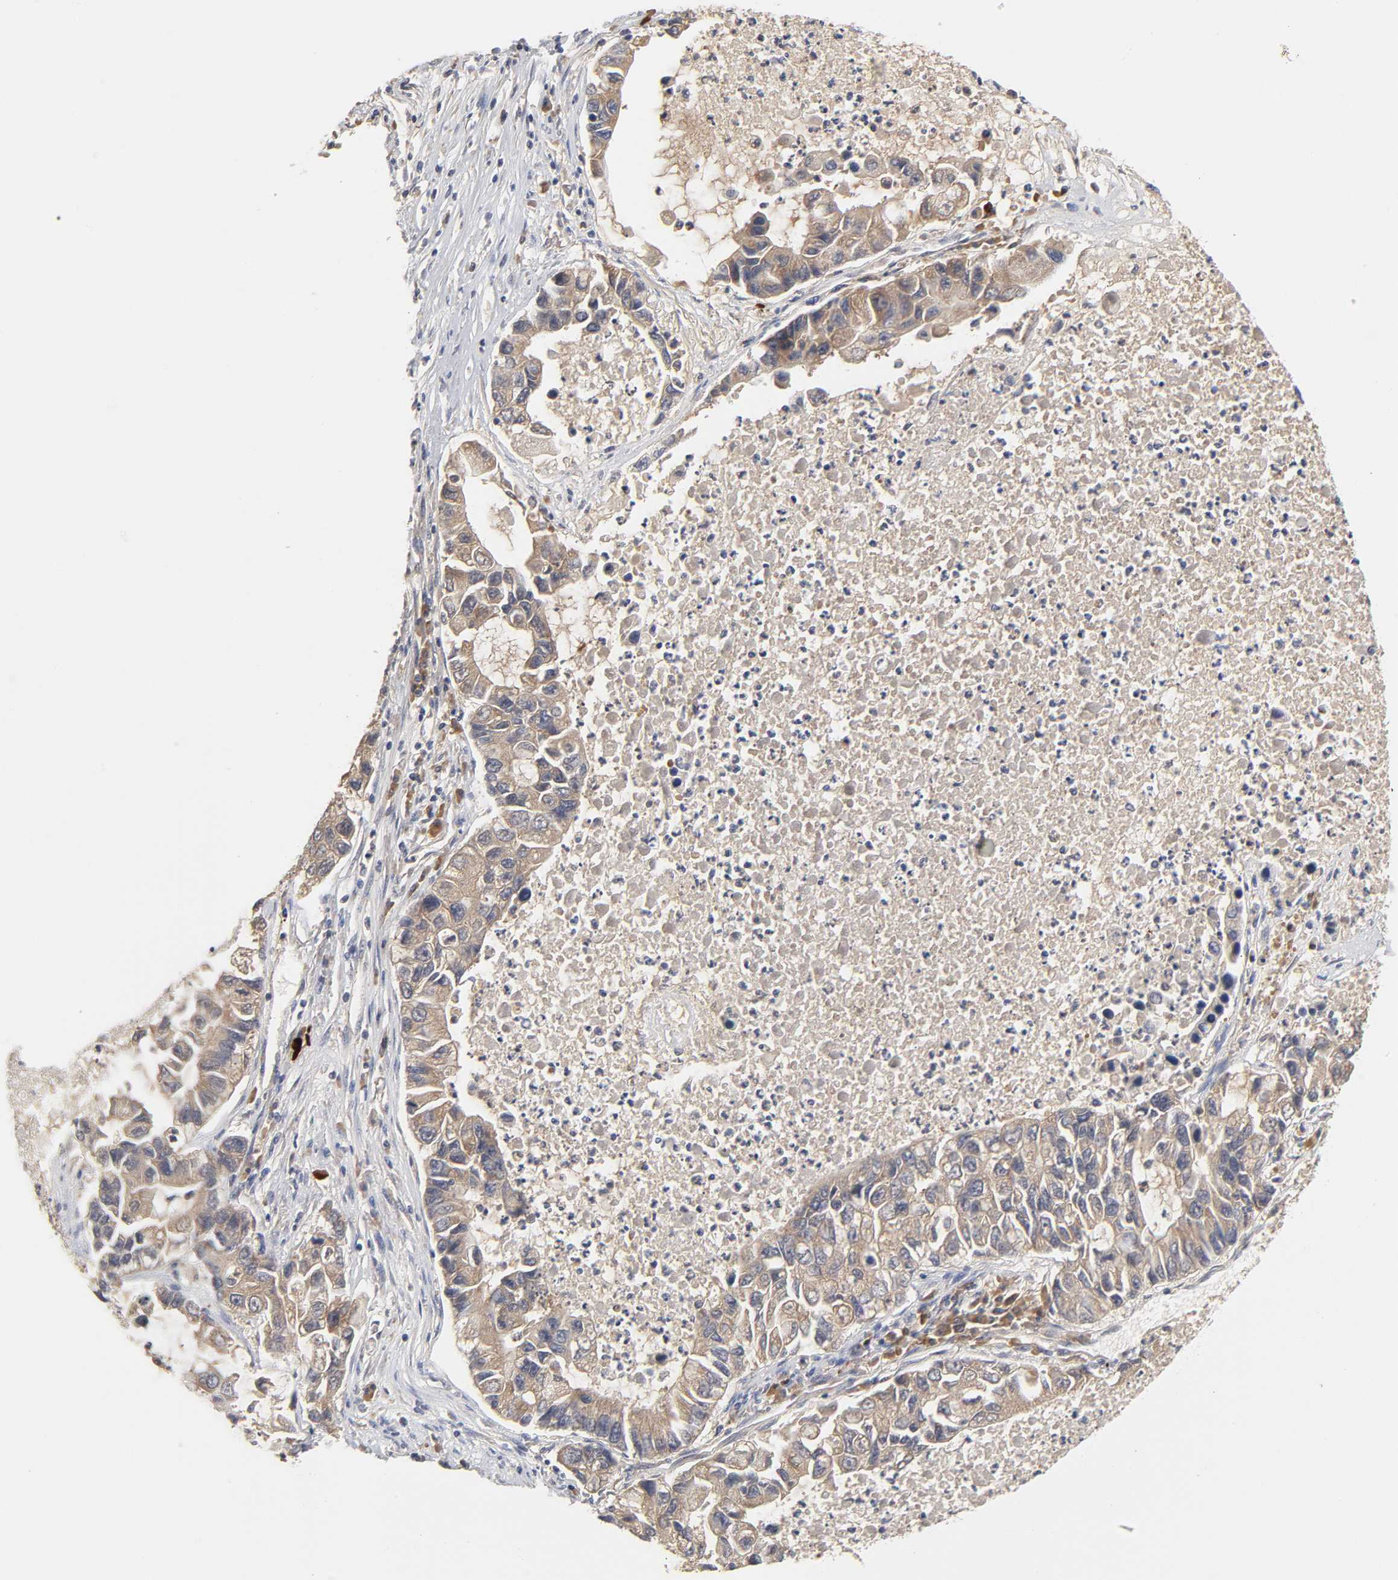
{"staining": {"intensity": "moderate", "quantity": ">75%", "location": "cytoplasmic/membranous"}, "tissue": "lung cancer", "cell_type": "Tumor cells", "image_type": "cancer", "snomed": [{"axis": "morphology", "description": "Adenocarcinoma, NOS"}, {"axis": "topography", "description": "Lung"}], "caption": "Immunohistochemistry (IHC) histopathology image of lung cancer (adenocarcinoma) stained for a protein (brown), which displays medium levels of moderate cytoplasmic/membranous staining in about >75% of tumor cells.", "gene": "RPS29", "patient": {"sex": "female", "age": 51}}